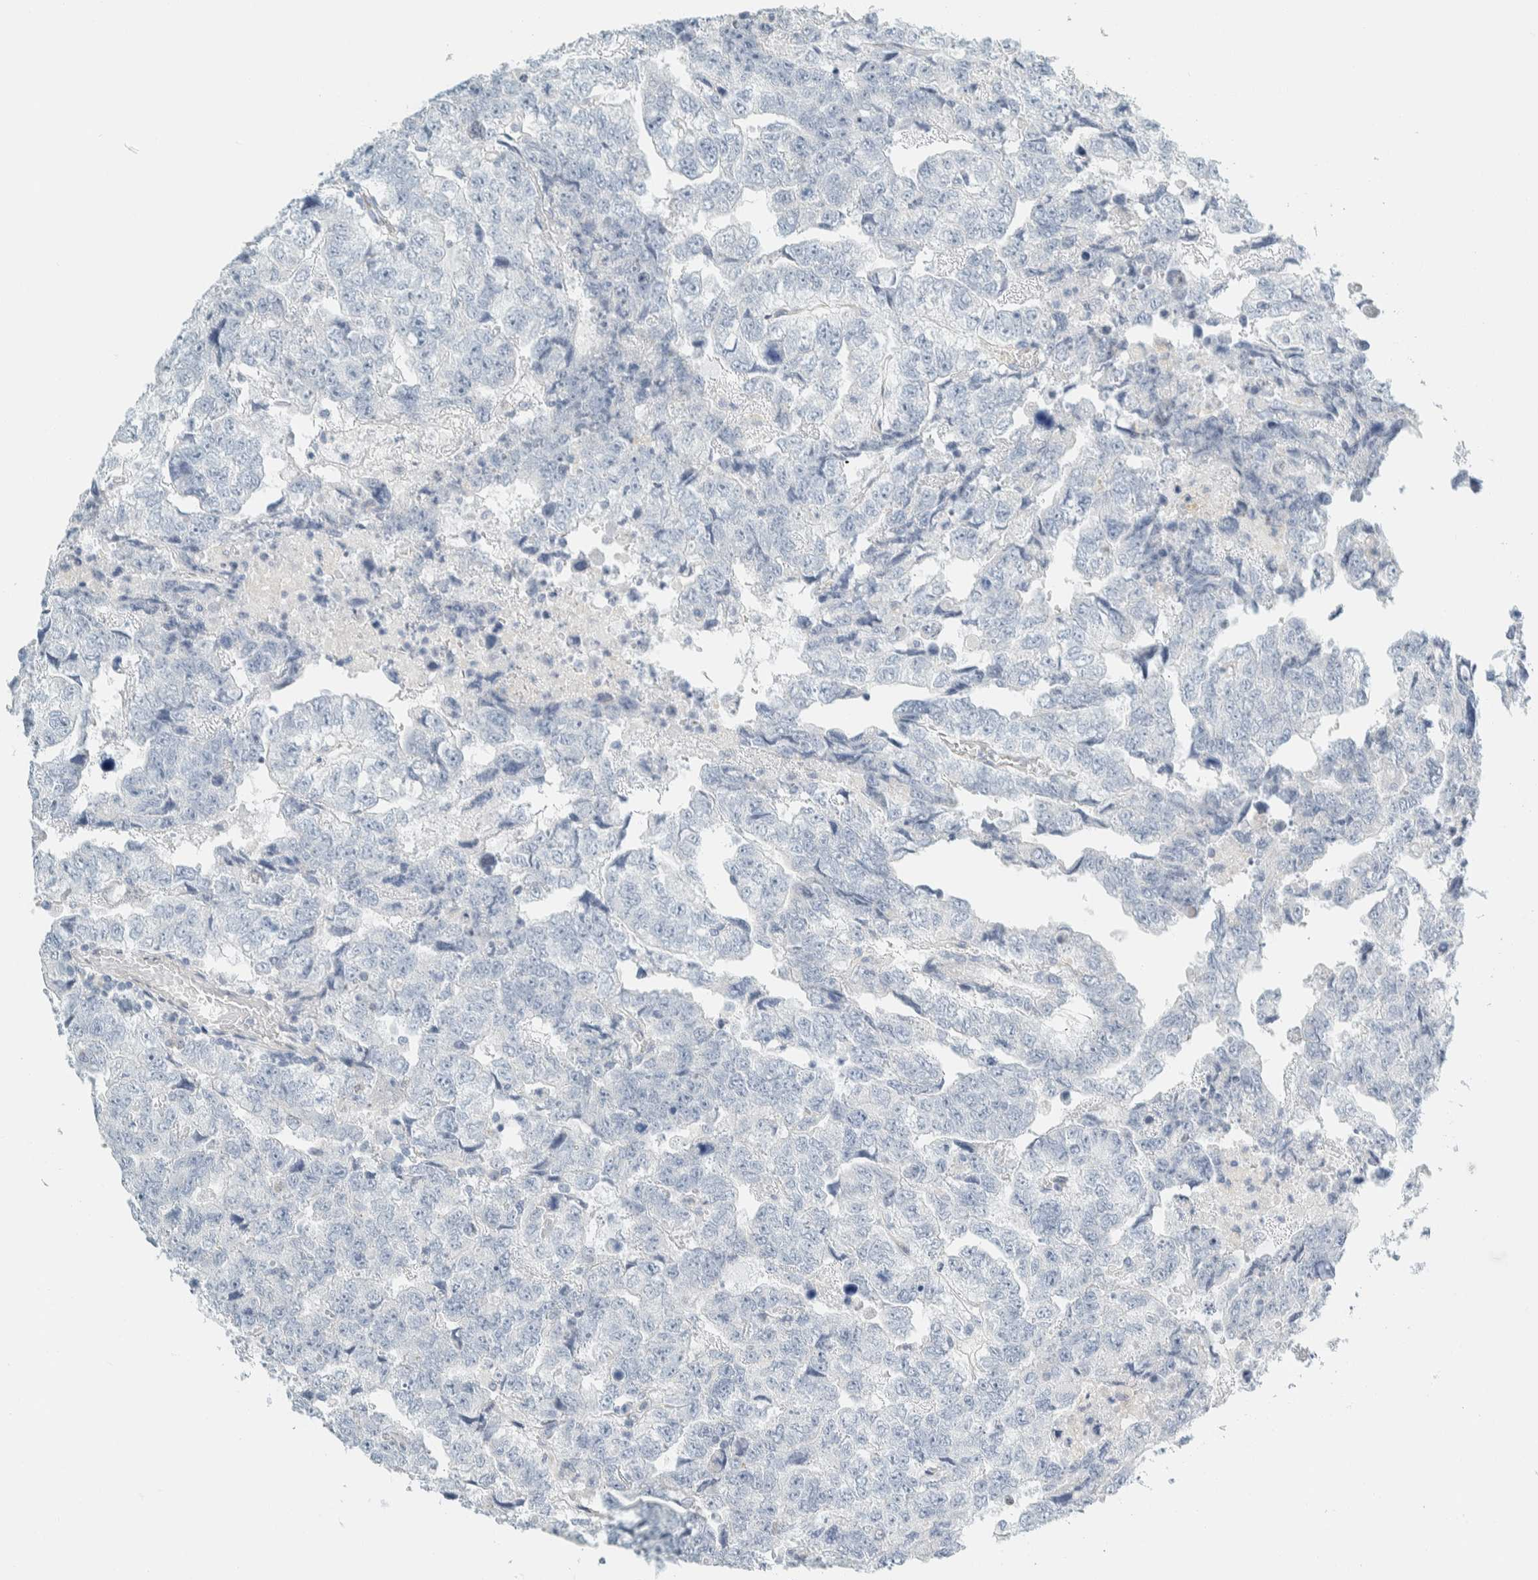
{"staining": {"intensity": "negative", "quantity": "none", "location": "none"}, "tissue": "testis cancer", "cell_type": "Tumor cells", "image_type": "cancer", "snomed": [{"axis": "morphology", "description": "Carcinoma, Embryonal, NOS"}, {"axis": "topography", "description": "Testis"}], "caption": "Immunohistochemistry histopathology image of human testis embryonal carcinoma stained for a protein (brown), which exhibits no staining in tumor cells. The staining is performed using DAB brown chromogen with nuclei counter-stained in using hematoxylin.", "gene": "ARHGAP27", "patient": {"sex": "male", "age": 36}}